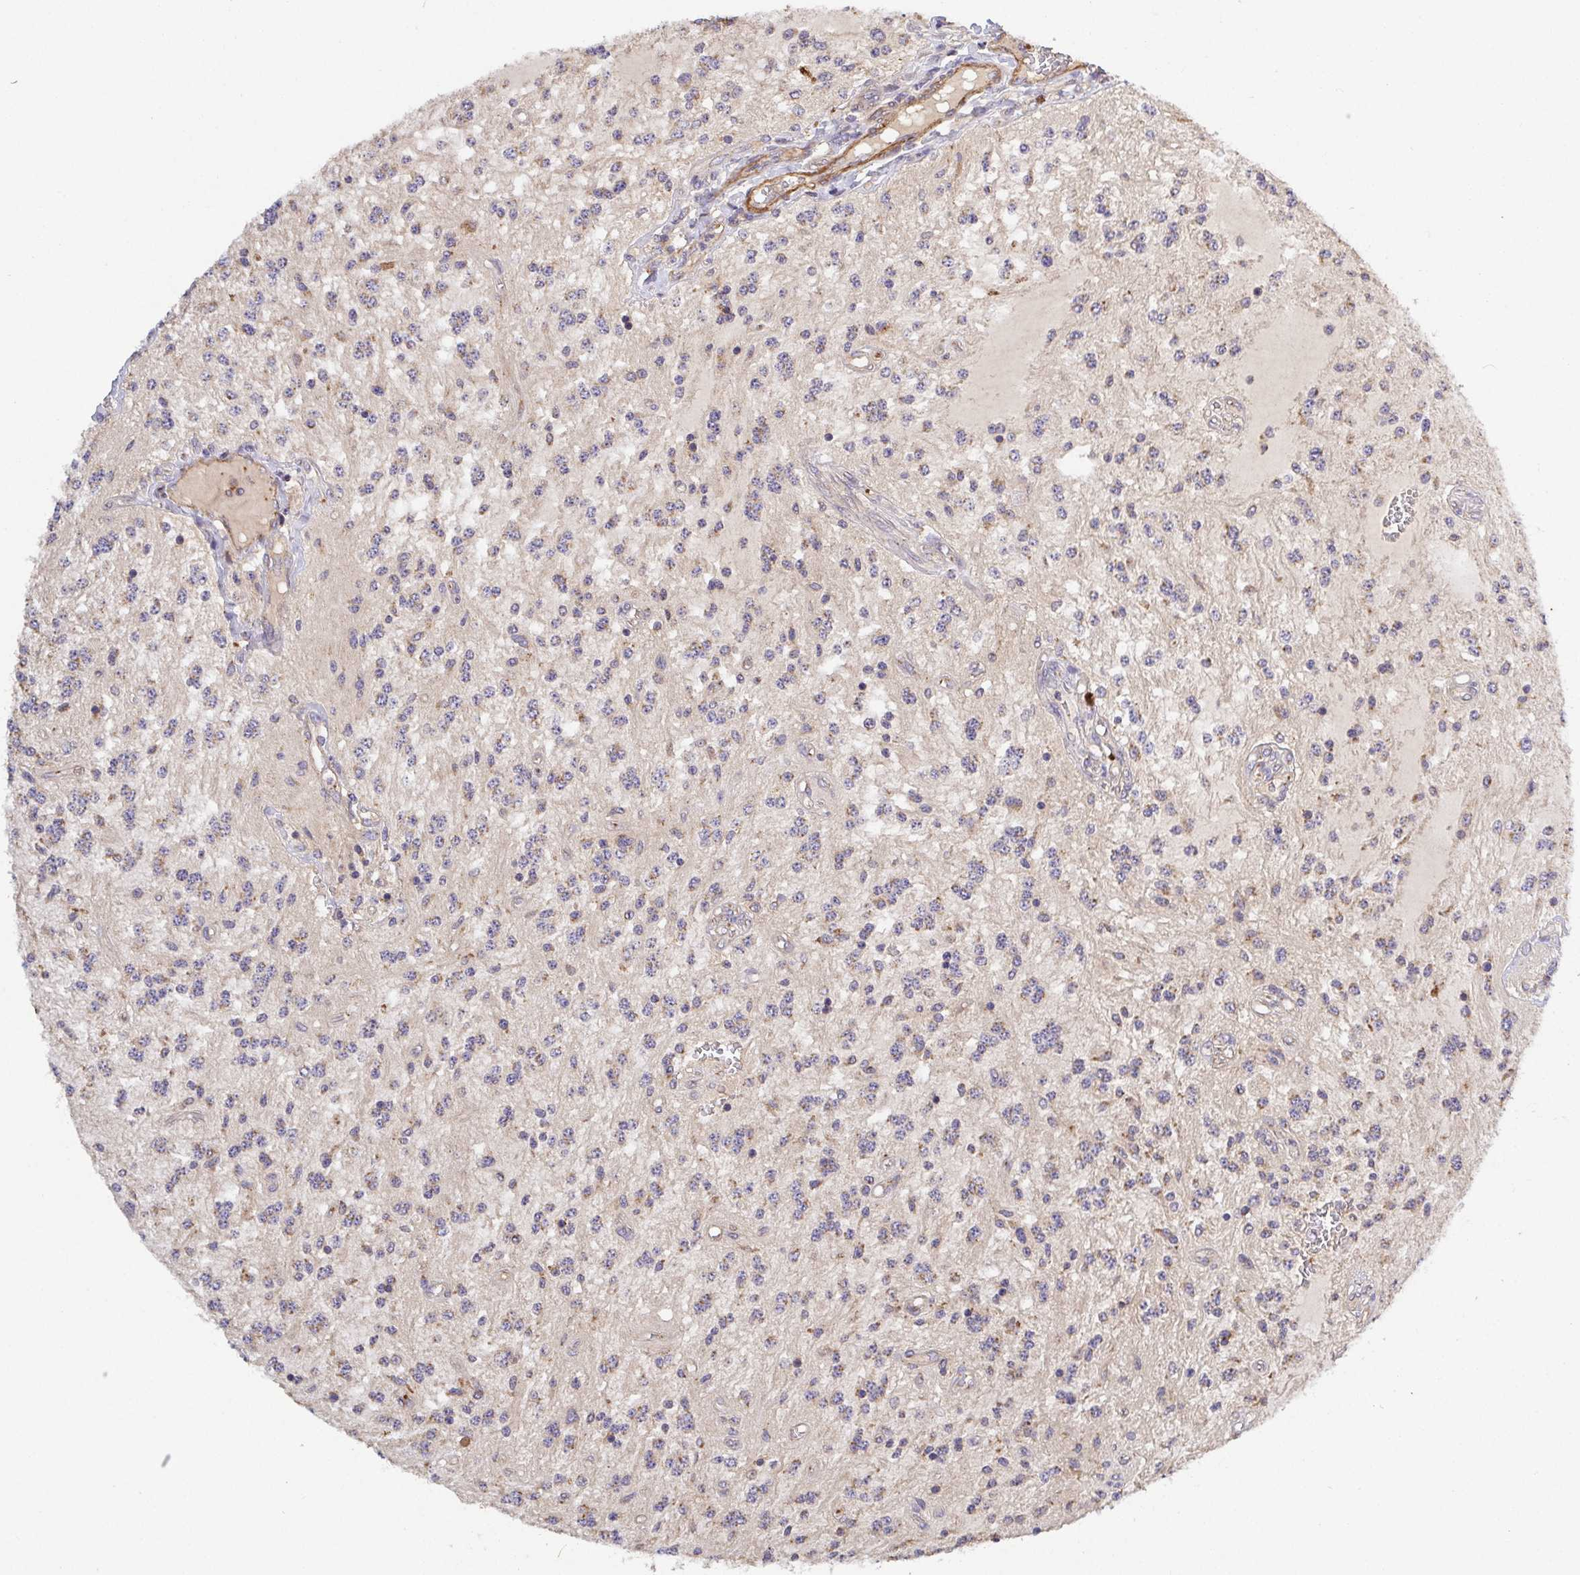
{"staining": {"intensity": "weak", "quantity": "<25%", "location": "cytoplasmic/membranous"}, "tissue": "glioma", "cell_type": "Tumor cells", "image_type": "cancer", "snomed": [{"axis": "morphology", "description": "Glioma, malignant, Low grade"}, {"axis": "topography", "description": "Cerebellum"}], "caption": "DAB (3,3'-diaminobenzidine) immunohistochemical staining of human glioma reveals no significant positivity in tumor cells.", "gene": "TM9SF4", "patient": {"sex": "female", "age": 14}}